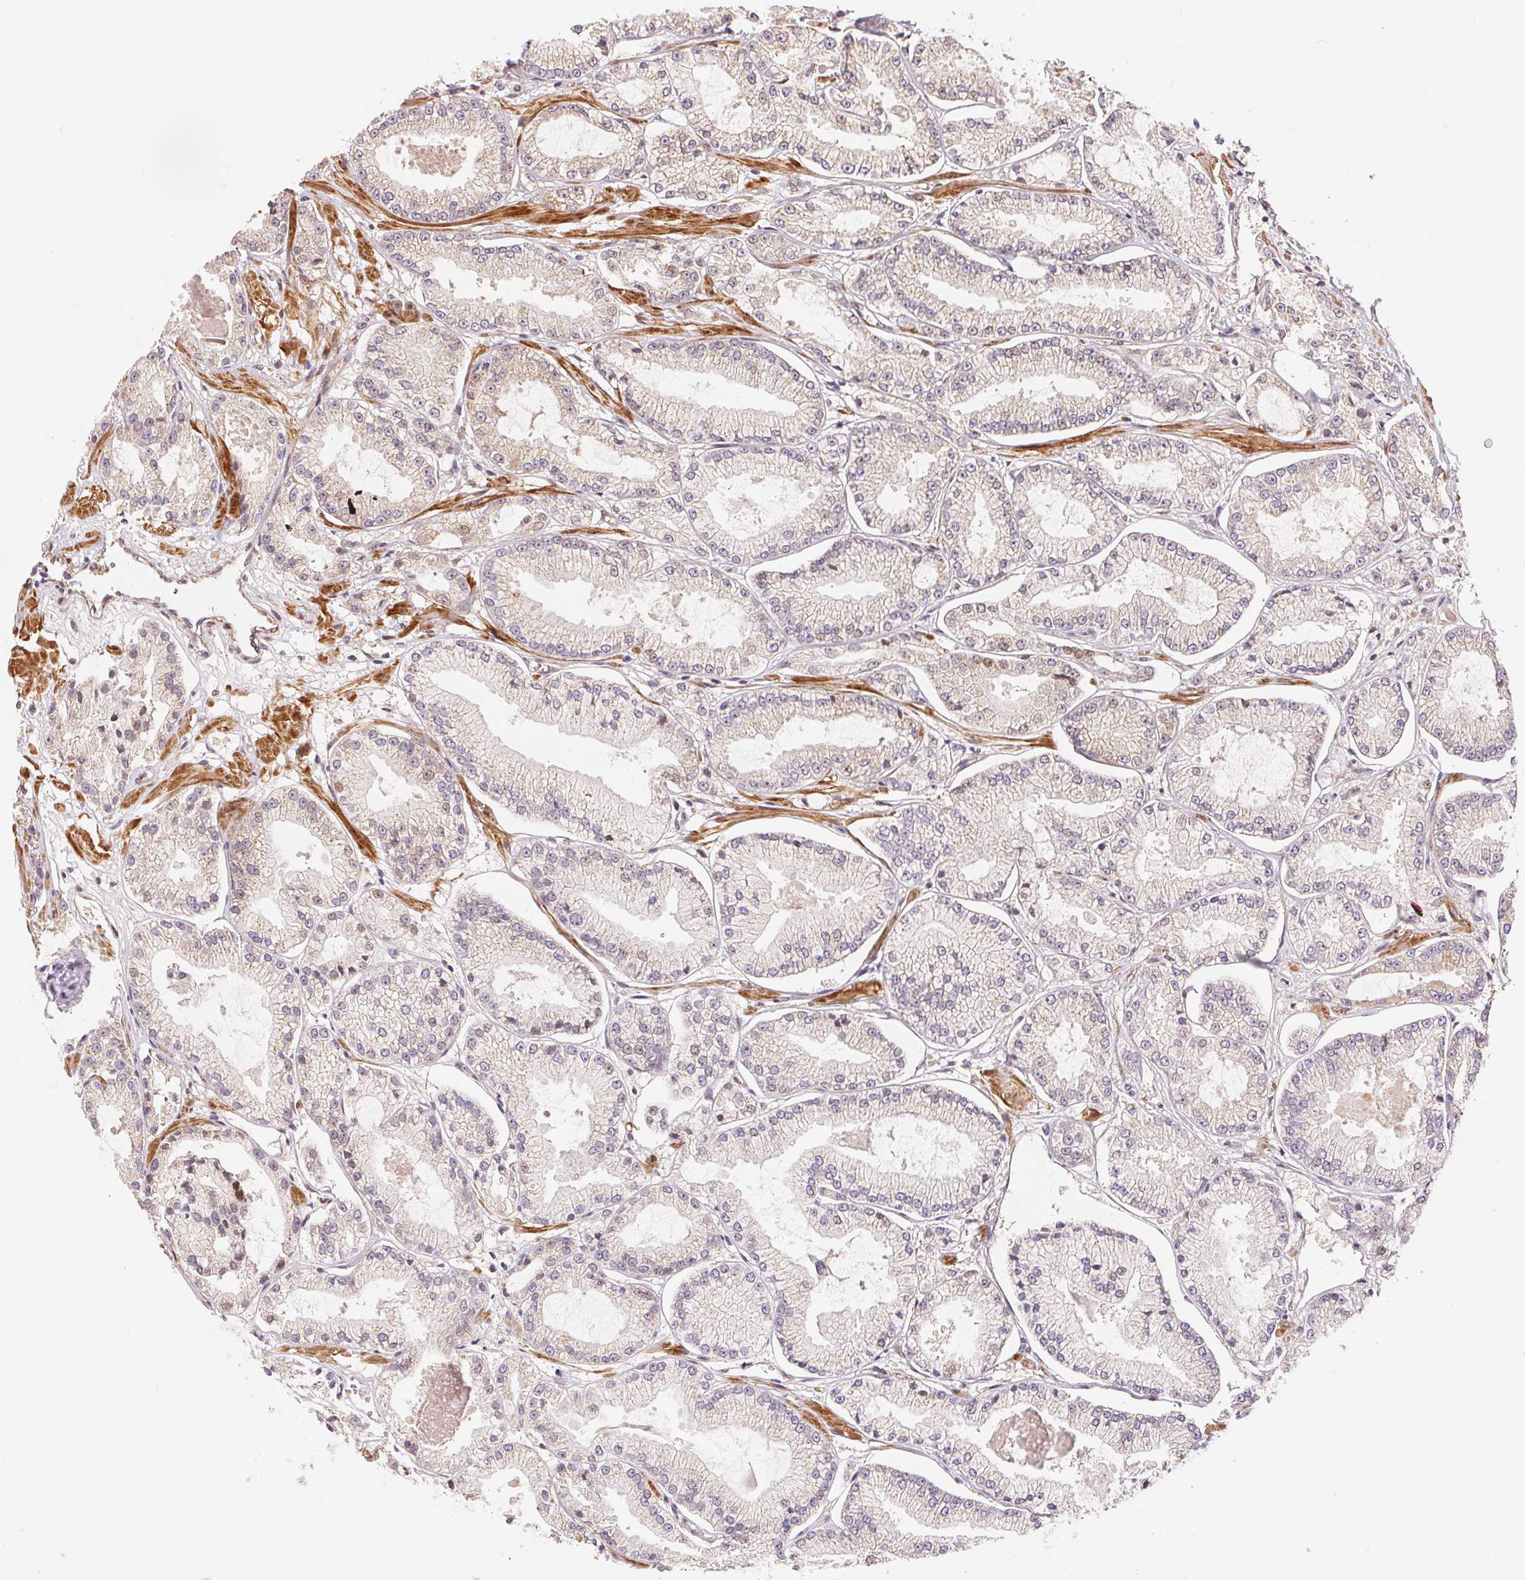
{"staining": {"intensity": "moderate", "quantity": "25%-75%", "location": "cytoplasmic/membranous"}, "tissue": "prostate cancer", "cell_type": "Tumor cells", "image_type": "cancer", "snomed": [{"axis": "morphology", "description": "Adenocarcinoma, Low grade"}, {"axis": "topography", "description": "Prostate"}], "caption": "Tumor cells demonstrate medium levels of moderate cytoplasmic/membranous positivity in about 25%-75% of cells in low-grade adenocarcinoma (prostate).", "gene": "TNIP2", "patient": {"sex": "male", "age": 55}}